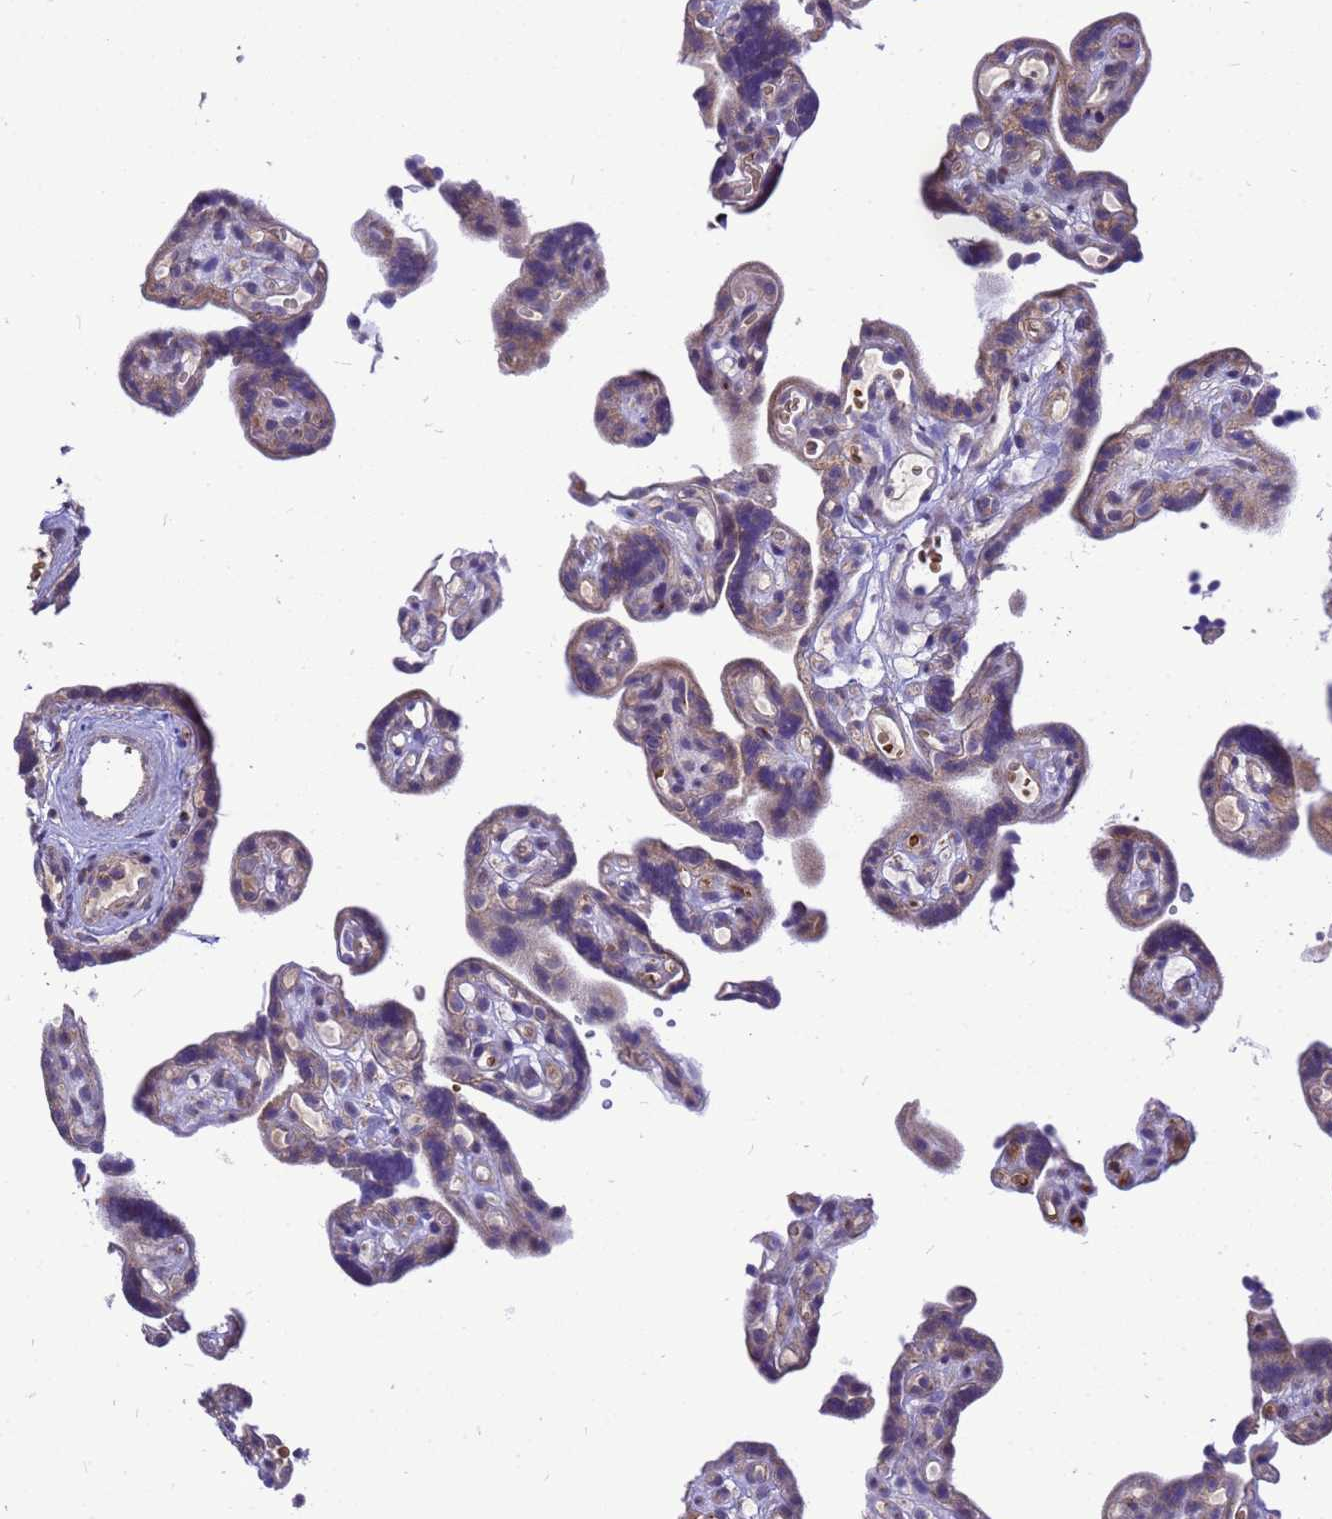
{"staining": {"intensity": "moderate", "quantity": ">75%", "location": "cytoplasmic/membranous"}, "tissue": "placenta", "cell_type": "Decidual cells", "image_type": "normal", "snomed": [{"axis": "morphology", "description": "Normal tissue, NOS"}, {"axis": "topography", "description": "Placenta"}], "caption": "Brown immunohistochemical staining in normal human placenta shows moderate cytoplasmic/membranous staining in about >75% of decidual cells. Nuclei are stained in blue.", "gene": "CMC4", "patient": {"sex": "female", "age": 30}}